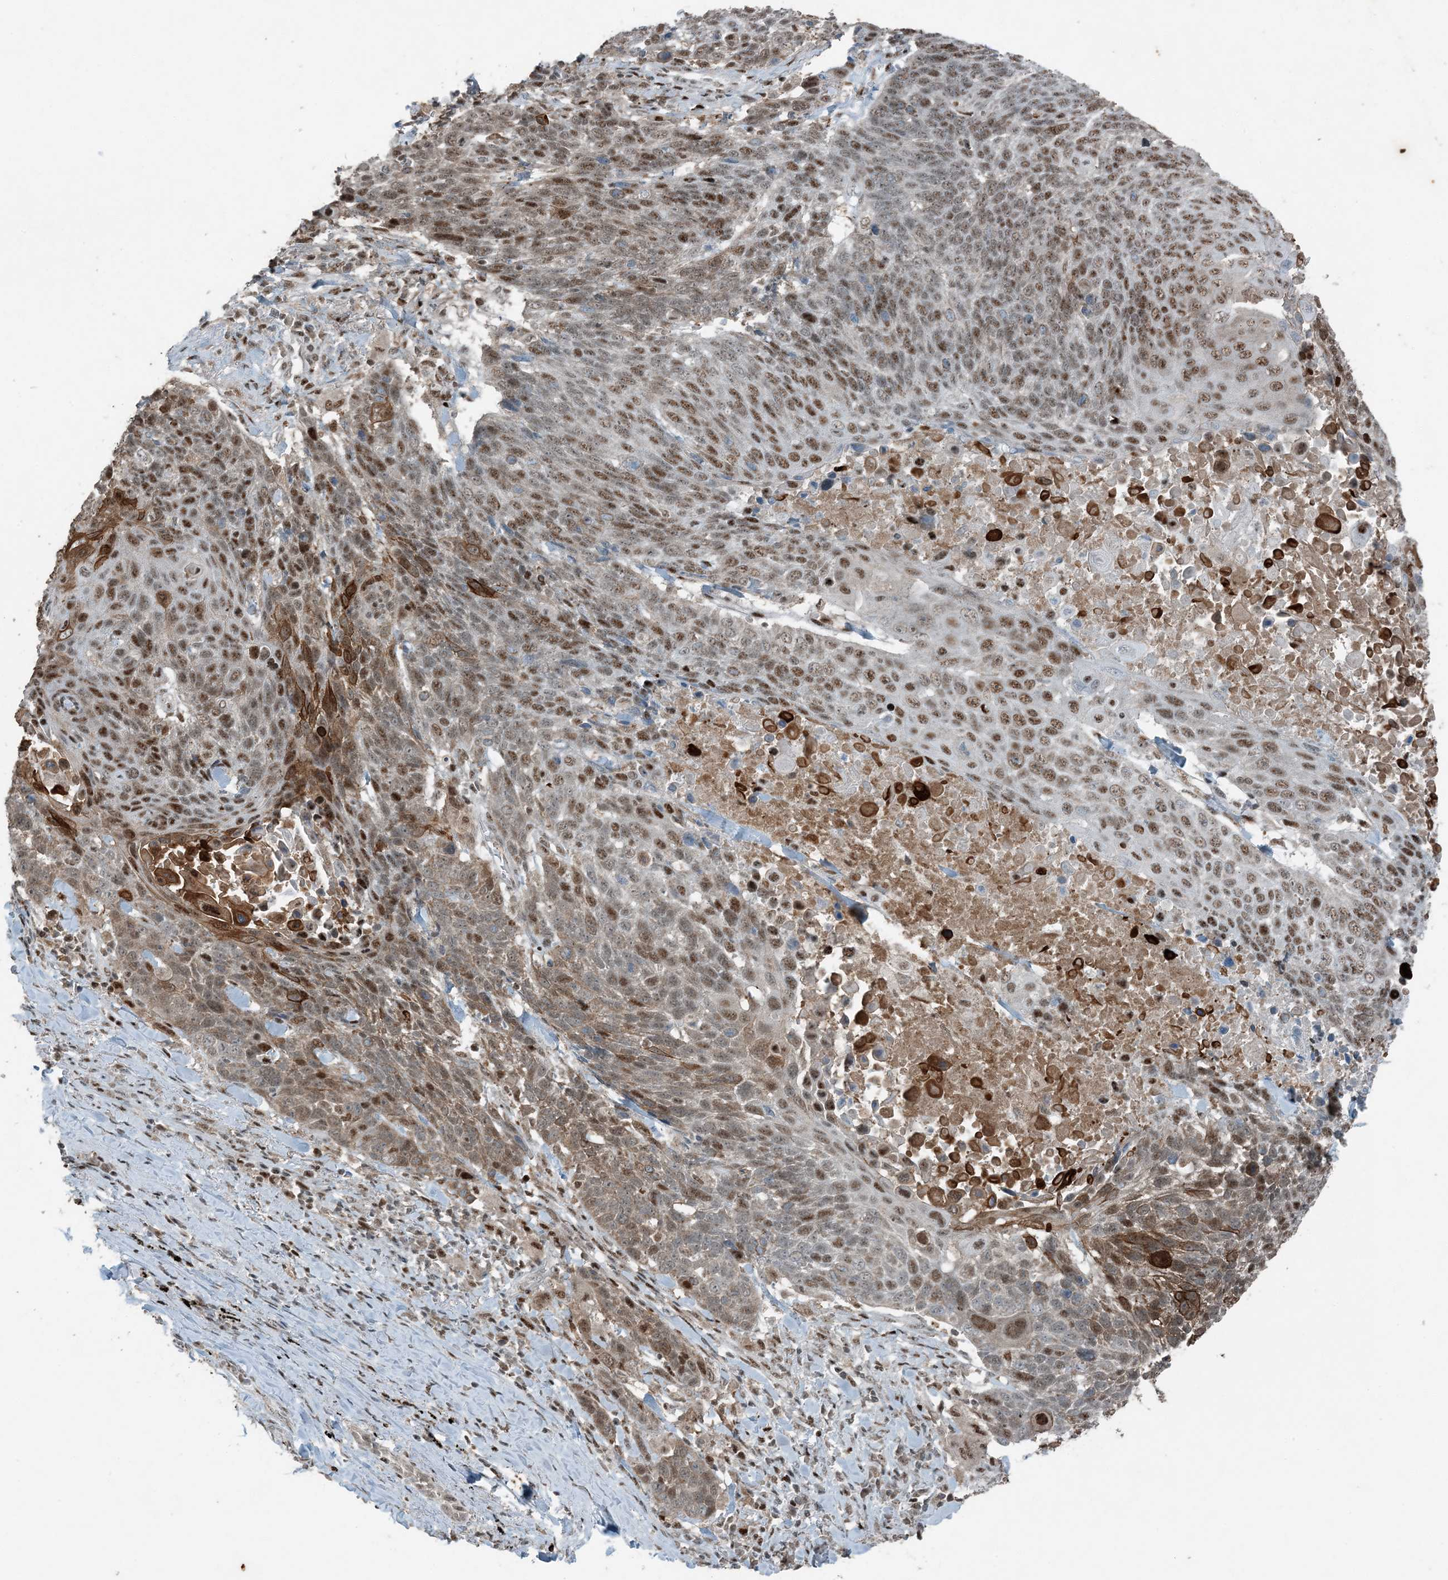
{"staining": {"intensity": "moderate", "quantity": ">75%", "location": "cytoplasmic/membranous,nuclear"}, "tissue": "lung cancer", "cell_type": "Tumor cells", "image_type": "cancer", "snomed": [{"axis": "morphology", "description": "Squamous cell carcinoma, NOS"}, {"axis": "topography", "description": "Lung"}], "caption": "Immunohistochemical staining of human lung squamous cell carcinoma exhibits medium levels of moderate cytoplasmic/membranous and nuclear protein positivity in about >75% of tumor cells. (brown staining indicates protein expression, while blue staining denotes nuclei).", "gene": "TADA2B", "patient": {"sex": "male", "age": 66}}